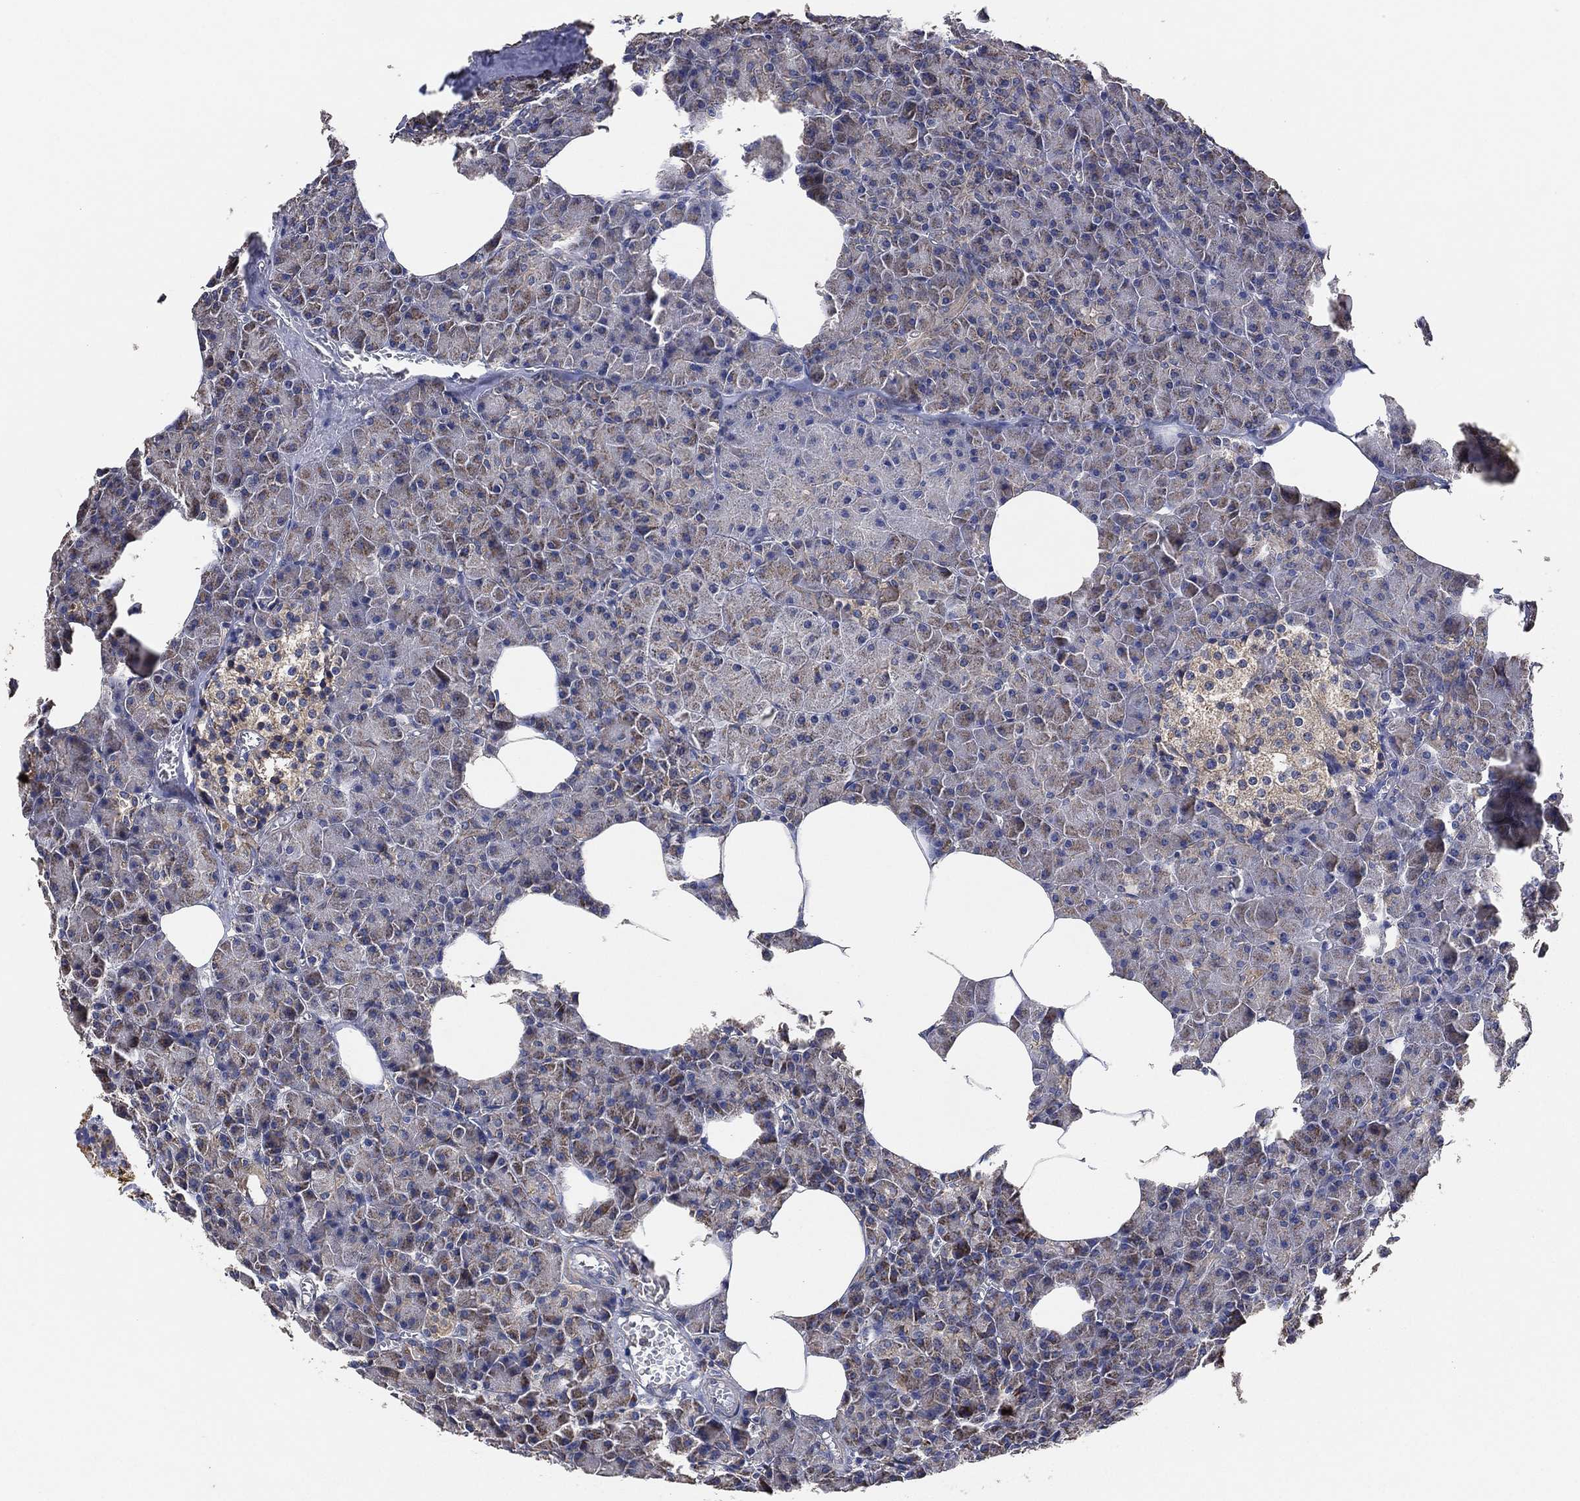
{"staining": {"intensity": "weak", "quantity": "25%-75%", "location": "cytoplasmic/membranous"}, "tissue": "pancreas", "cell_type": "Exocrine glandular cells", "image_type": "normal", "snomed": [{"axis": "morphology", "description": "Normal tissue, NOS"}, {"axis": "topography", "description": "Pancreas"}], "caption": "DAB (3,3'-diaminobenzidine) immunohistochemical staining of normal pancreas displays weak cytoplasmic/membranous protein expression in approximately 25%-75% of exocrine glandular cells. Using DAB (brown) and hematoxylin (blue) stains, captured at high magnification using brightfield microscopy.", "gene": "LIMD1", "patient": {"sex": "female", "age": 45}}